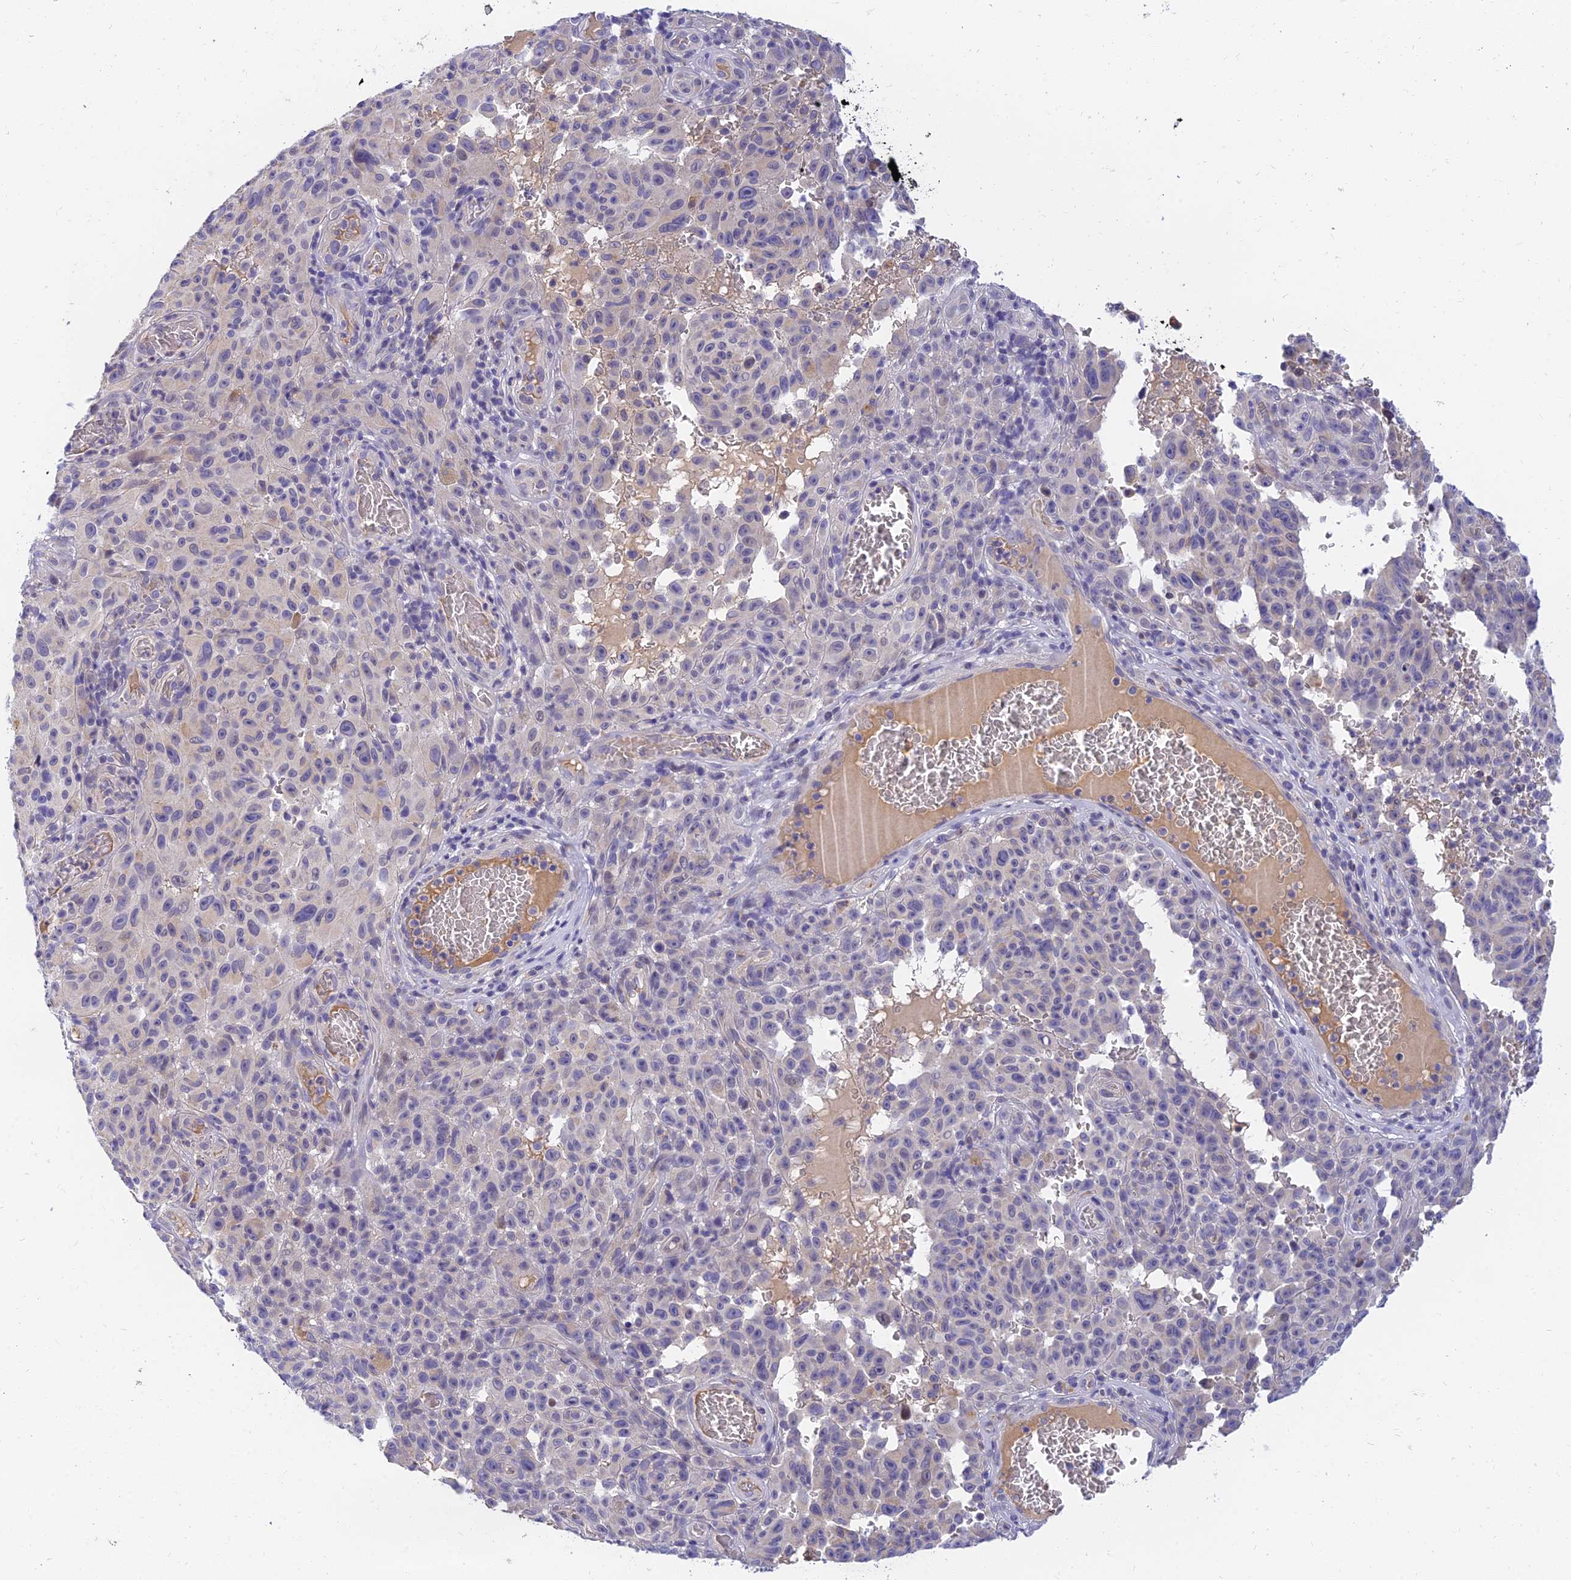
{"staining": {"intensity": "negative", "quantity": "none", "location": "none"}, "tissue": "melanoma", "cell_type": "Tumor cells", "image_type": "cancer", "snomed": [{"axis": "morphology", "description": "Malignant melanoma, NOS"}, {"axis": "topography", "description": "Skin"}], "caption": "Immunohistochemical staining of melanoma exhibits no significant positivity in tumor cells.", "gene": "ANKS4B", "patient": {"sex": "female", "age": 82}}